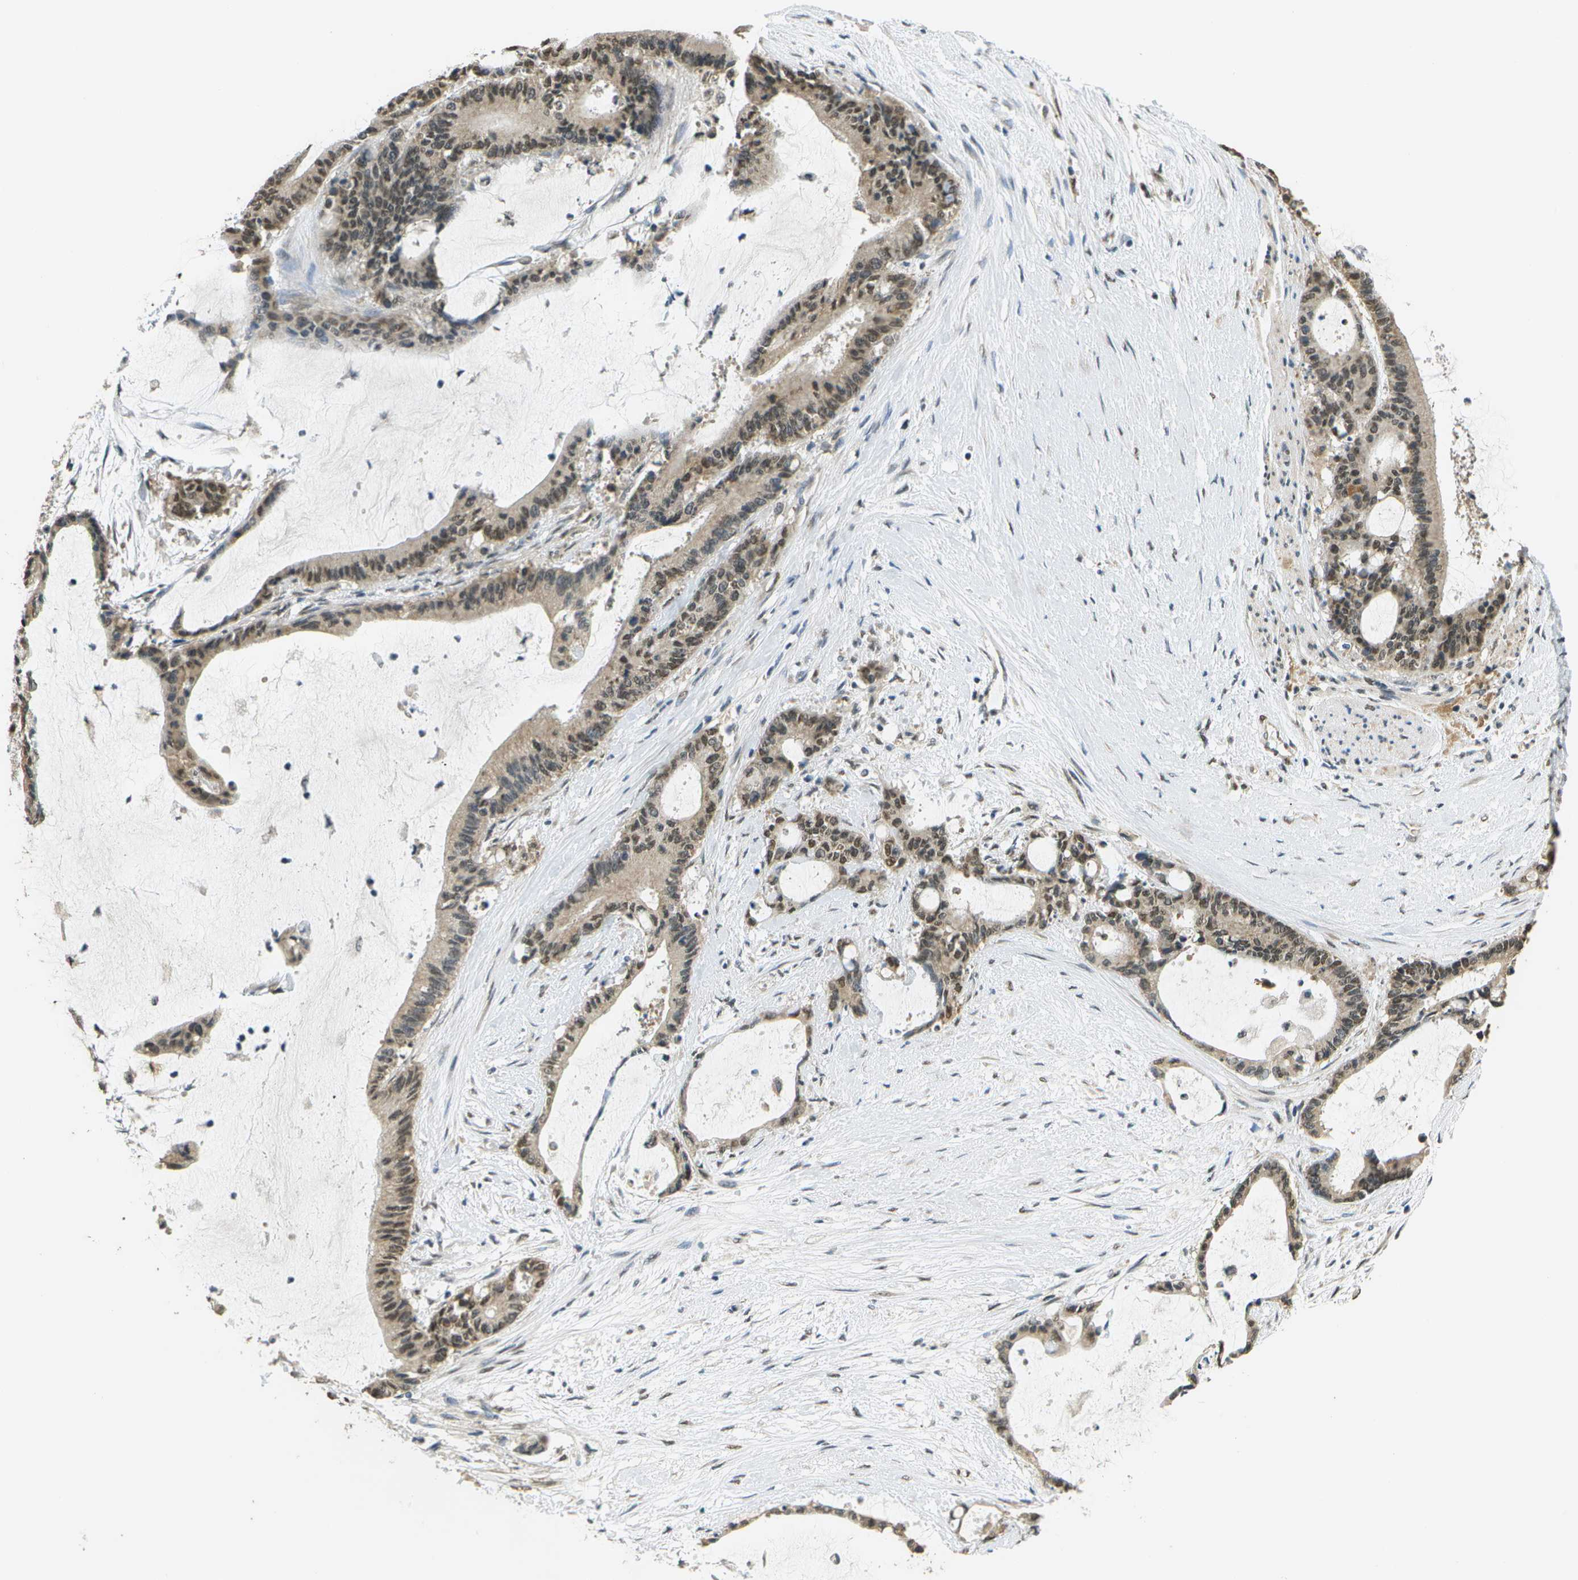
{"staining": {"intensity": "weak", "quantity": ">75%", "location": "cytoplasmic/membranous,nuclear"}, "tissue": "liver cancer", "cell_type": "Tumor cells", "image_type": "cancer", "snomed": [{"axis": "morphology", "description": "Cholangiocarcinoma"}, {"axis": "topography", "description": "Liver"}], "caption": "A photomicrograph showing weak cytoplasmic/membranous and nuclear expression in about >75% of tumor cells in liver cancer (cholangiocarcinoma), as visualized by brown immunohistochemical staining.", "gene": "ABL2", "patient": {"sex": "female", "age": 73}}